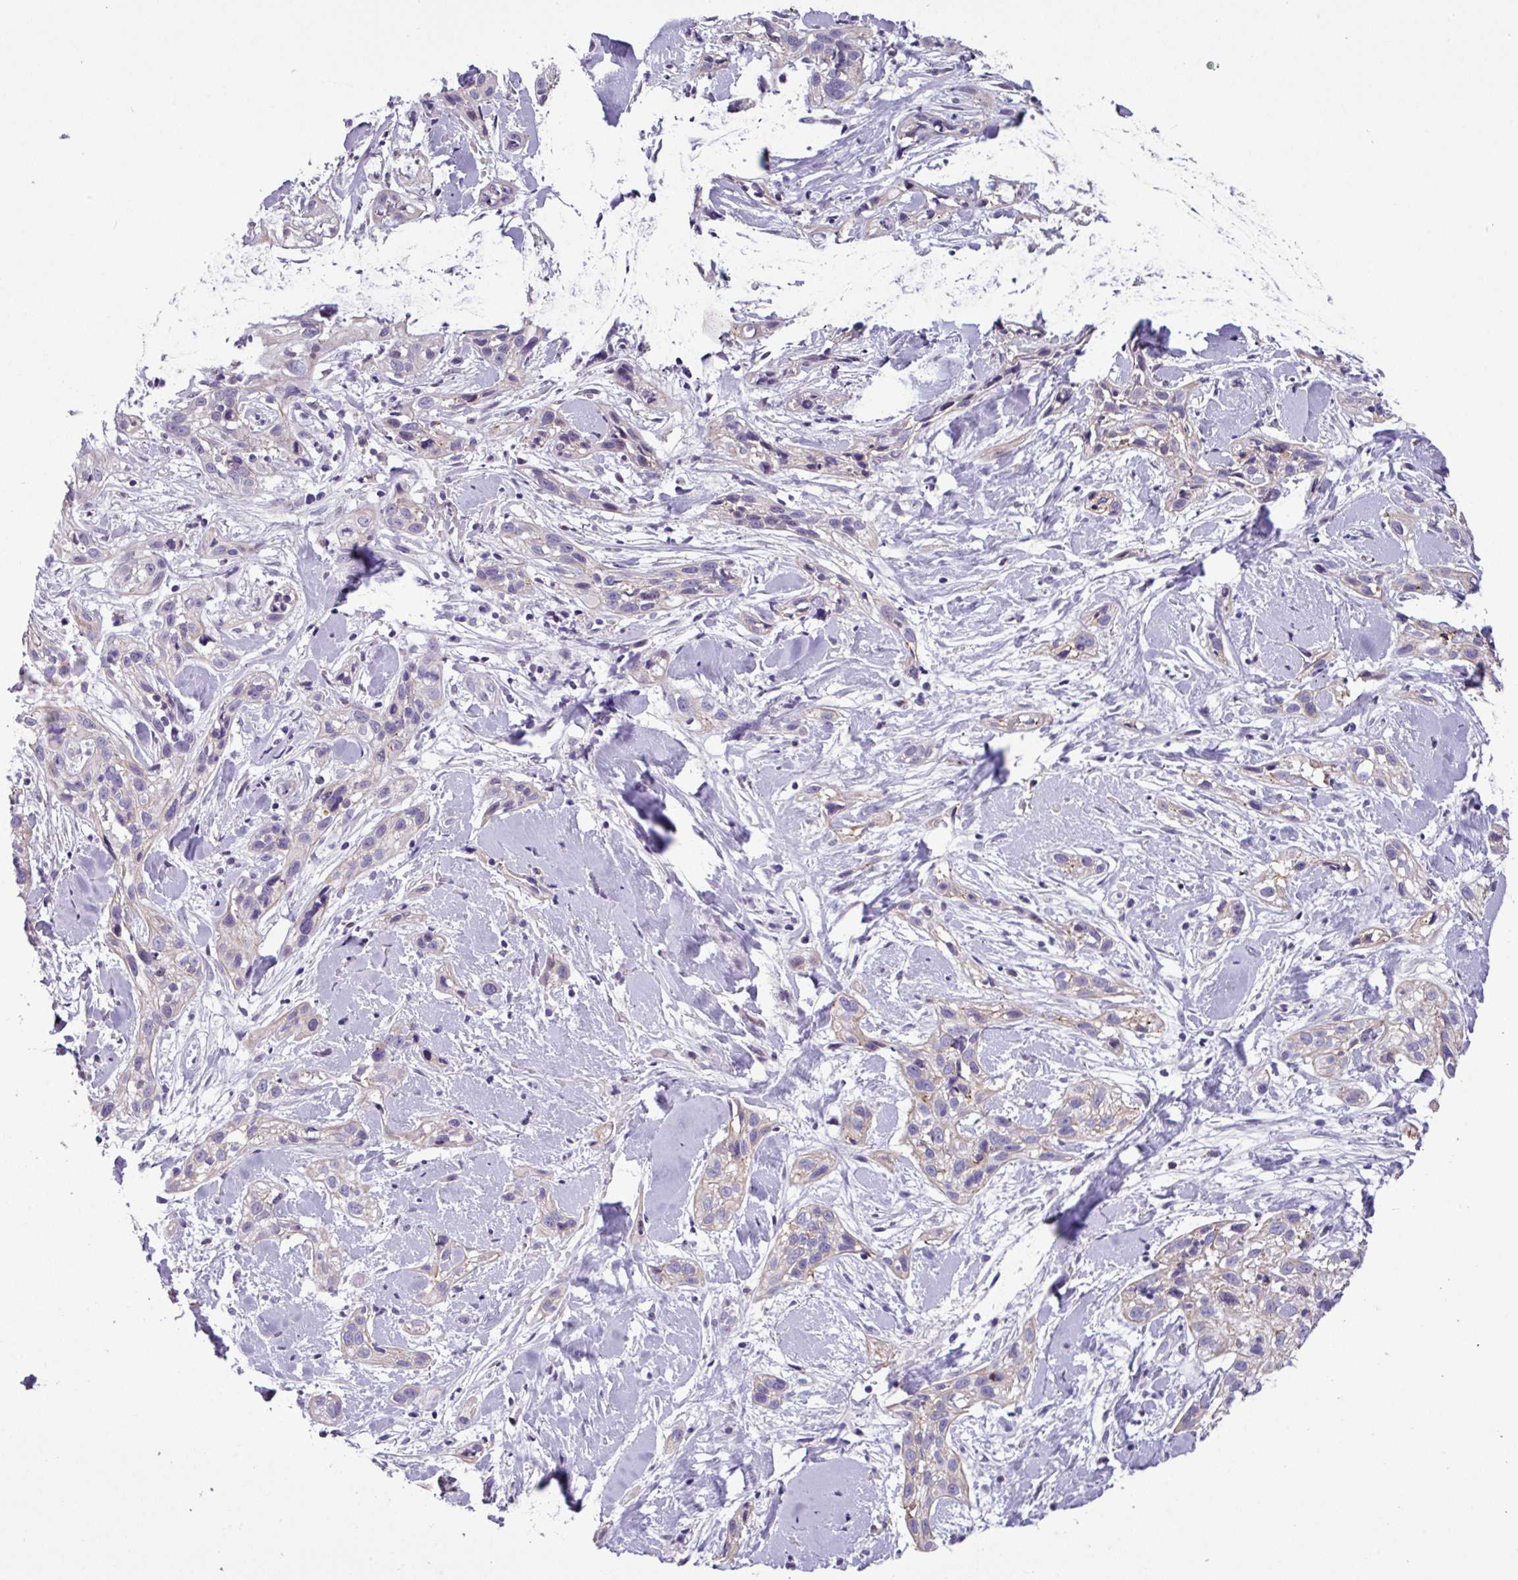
{"staining": {"intensity": "weak", "quantity": "<25%", "location": "cytoplasmic/membranous"}, "tissue": "skin cancer", "cell_type": "Tumor cells", "image_type": "cancer", "snomed": [{"axis": "morphology", "description": "Squamous cell carcinoma, NOS"}, {"axis": "topography", "description": "Skin"}], "caption": "IHC of skin cancer (squamous cell carcinoma) reveals no expression in tumor cells.", "gene": "PNLDC1", "patient": {"sex": "male", "age": 82}}